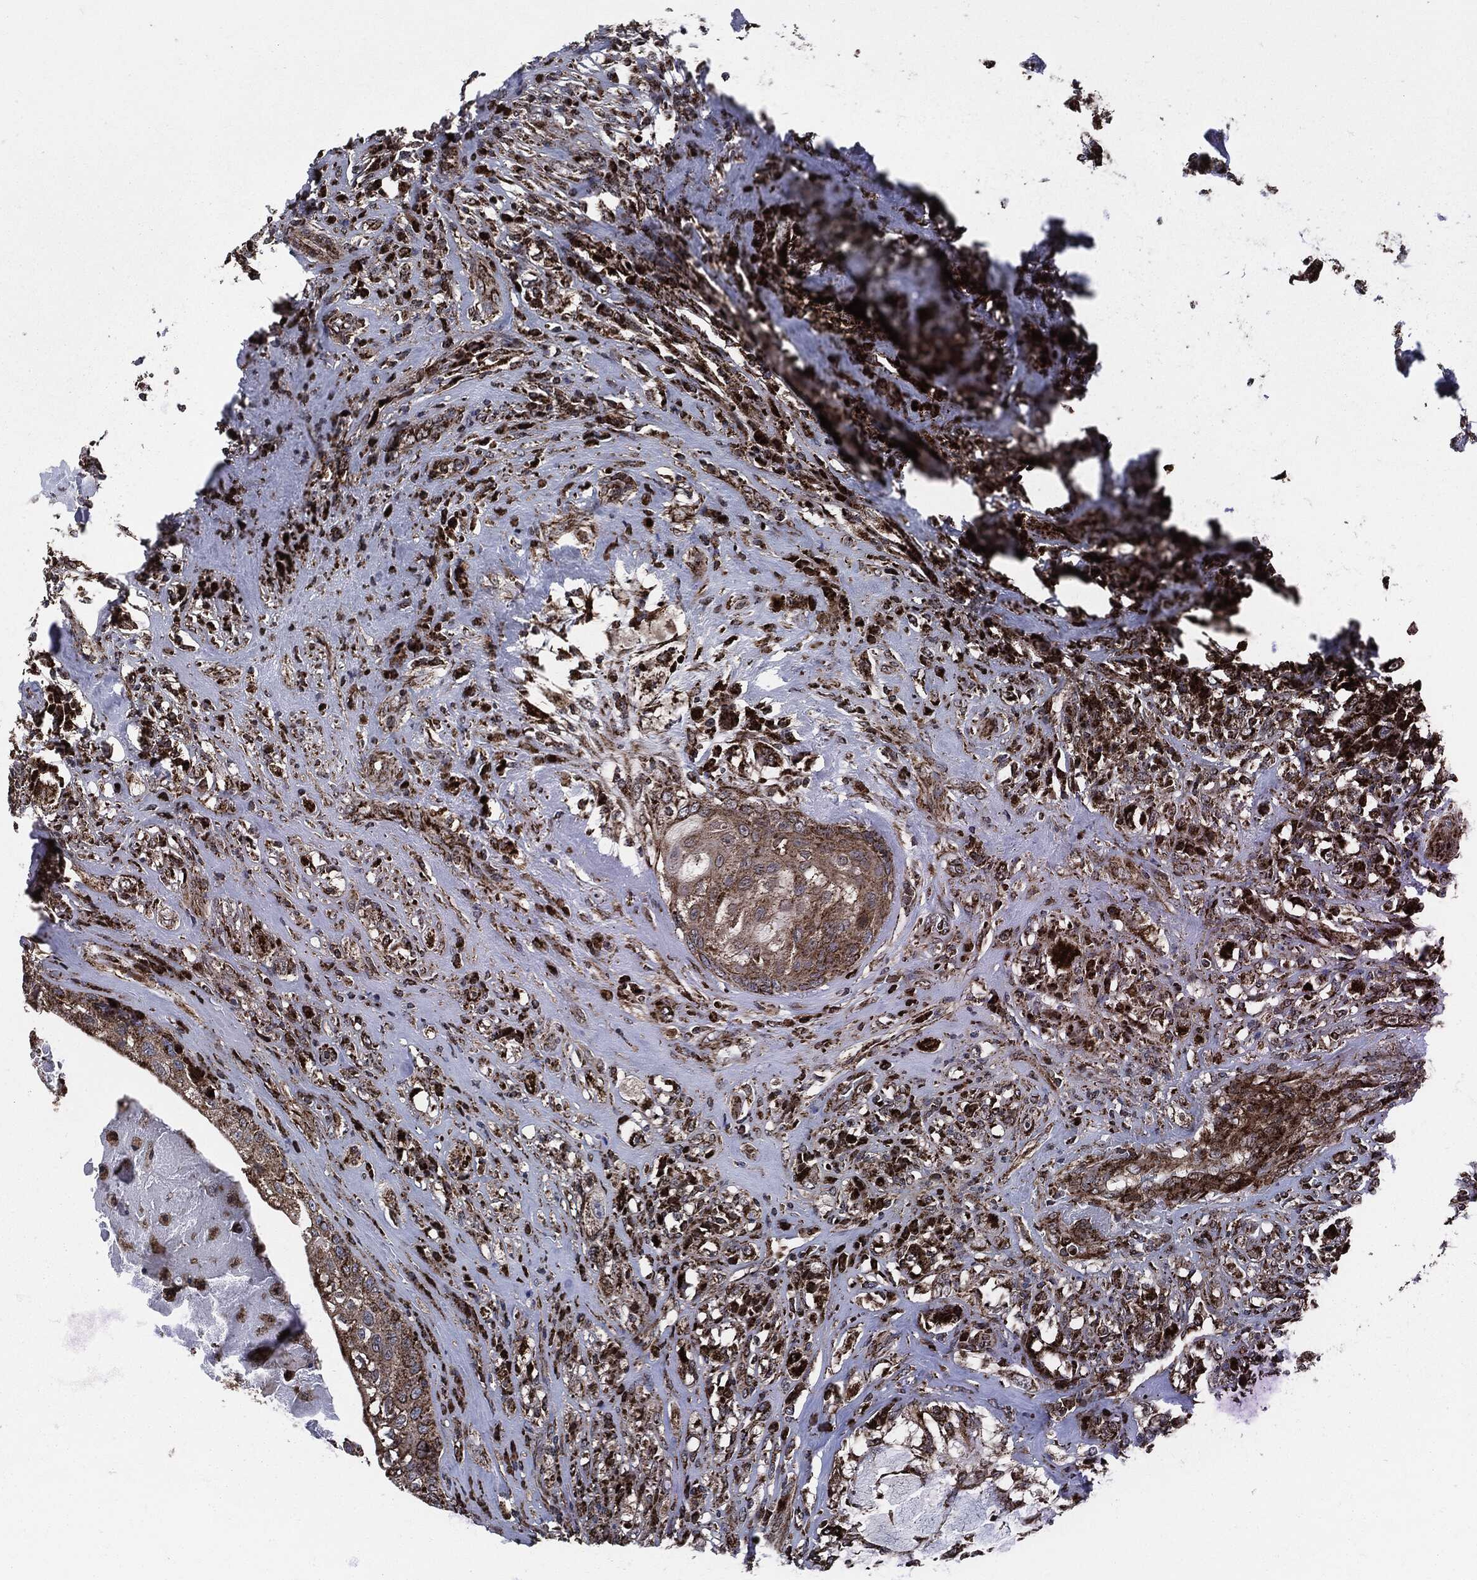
{"staining": {"intensity": "strong", "quantity": "25%-75%", "location": "cytoplasmic/membranous"}, "tissue": "testis cancer", "cell_type": "Tumor cells", "image_type": "cancer", "snomed": [{"axis": "morphology", "description": "Necrosis, NOS"}, {"axis": "morphology", "description": "Carcinoma, Embryonal, NOS"}, {"axis": "topography", "description": "Testis"}], "caption": "Immunohistochemistry (IHC) photomicrograph of neoplastic tissue: testis cancer (embryonal carcinoma) stained using immunohistochemistry shows high levels of strong protein expression localized specifically in the cytoplasmic/membranous of tumor cells, appearing as a cytoplasmic/membranous brown color.", "gene": "FH", "patient": {"sex": "male", "age": 19}}